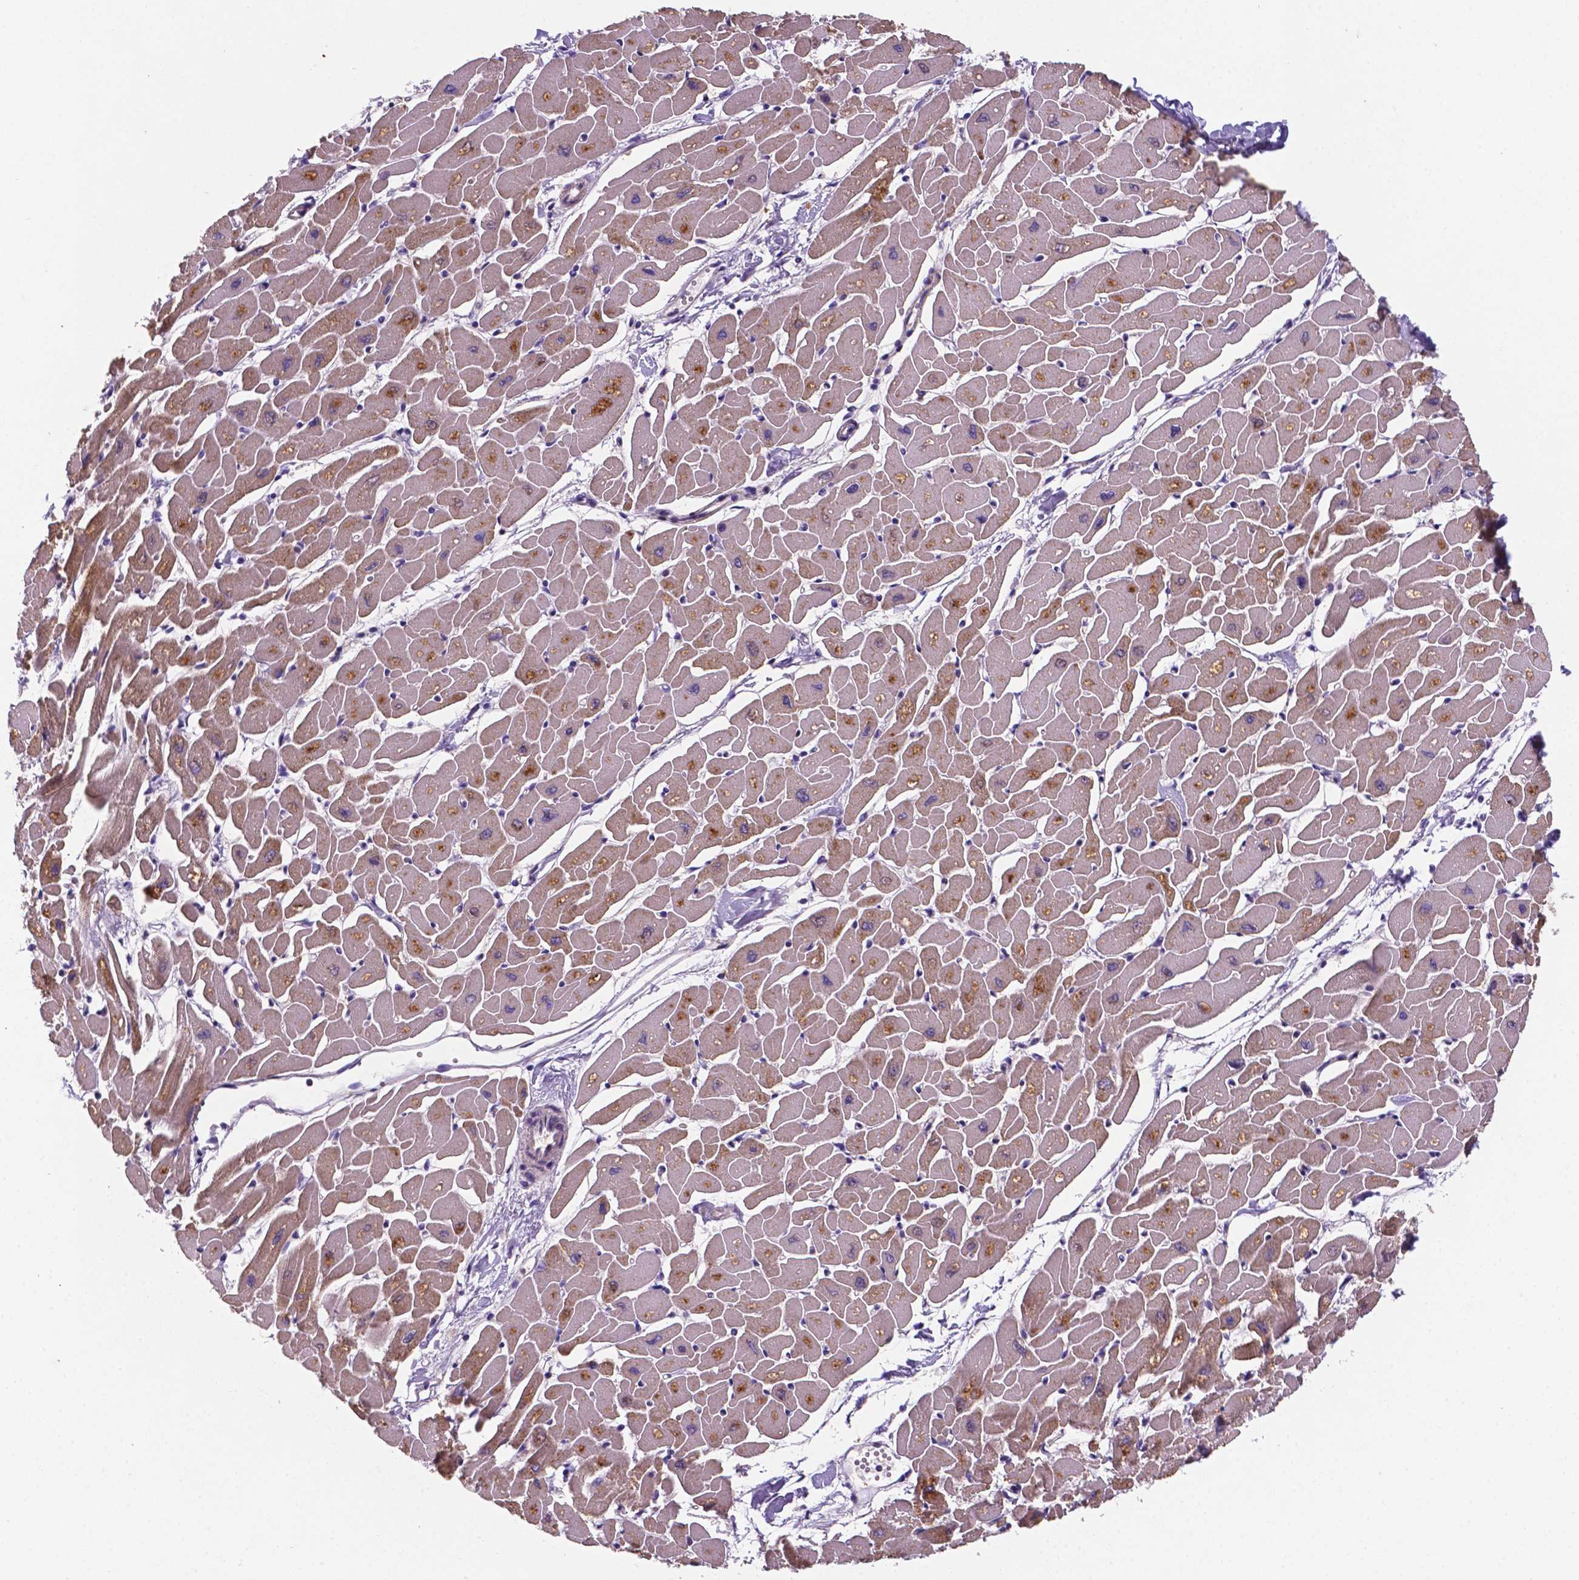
{"staining": {"intensity": "negative", "quantity": "none", "location": "none"}, "tissue": "heart muscle", "cell_type": "Cardiomyocytes", "image_type": "normal", "snomed": [{"axis": "morphology", "description": "Normal tissue, NOS"}, {"axis": "topography", "description": "Heart"}], "caption": "Human heart muscle stained for a protein using immunohistochemistry reveals no staining in cardiomyocytes.", "gene": "TM4SF20", "patient": {"sex": "male", "age": 57}}